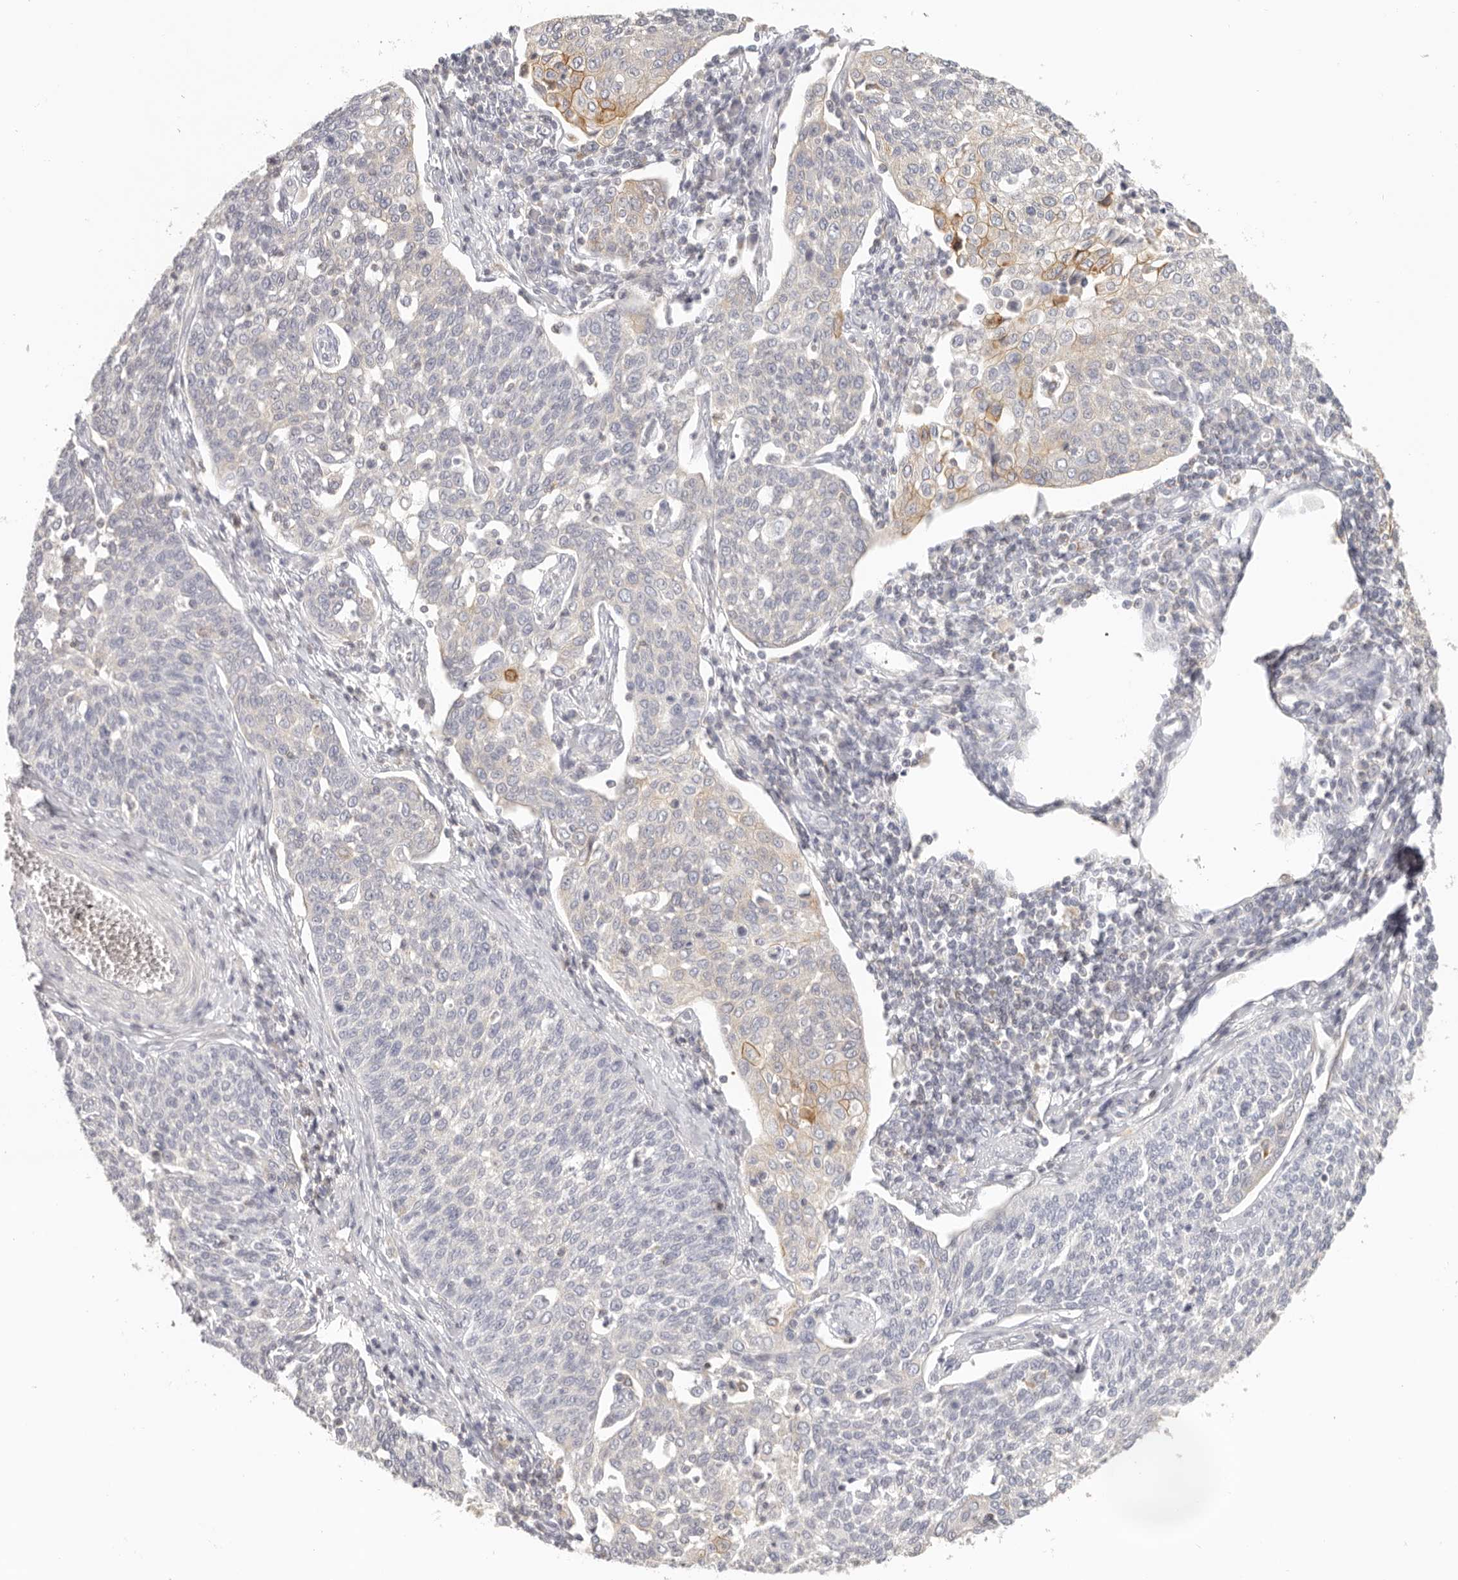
{"staining": {"intensity": "moderate", "quantity": "<25%", "location": "cytoplasmic/membranous"}, "tissue": "cervical cancer", "cell_type": "Tumor cells", "image_type": "cancer", "snomed": [{"axis": "morphology", "description": "Squamous cell carcinoma, NOS"}, {"axis": "topography", "description": "Cervix"}], "caption": "Immunohistochemistry micrograph of cervical squamous cell carcinoma stained for a protein (brown), which exhibits low levels of moderate cytoplasmic/membranous expression in approximately <25% of tumor cells.", "gene": "ANXA9", "patient": {"sex": "female", "age": 34}}